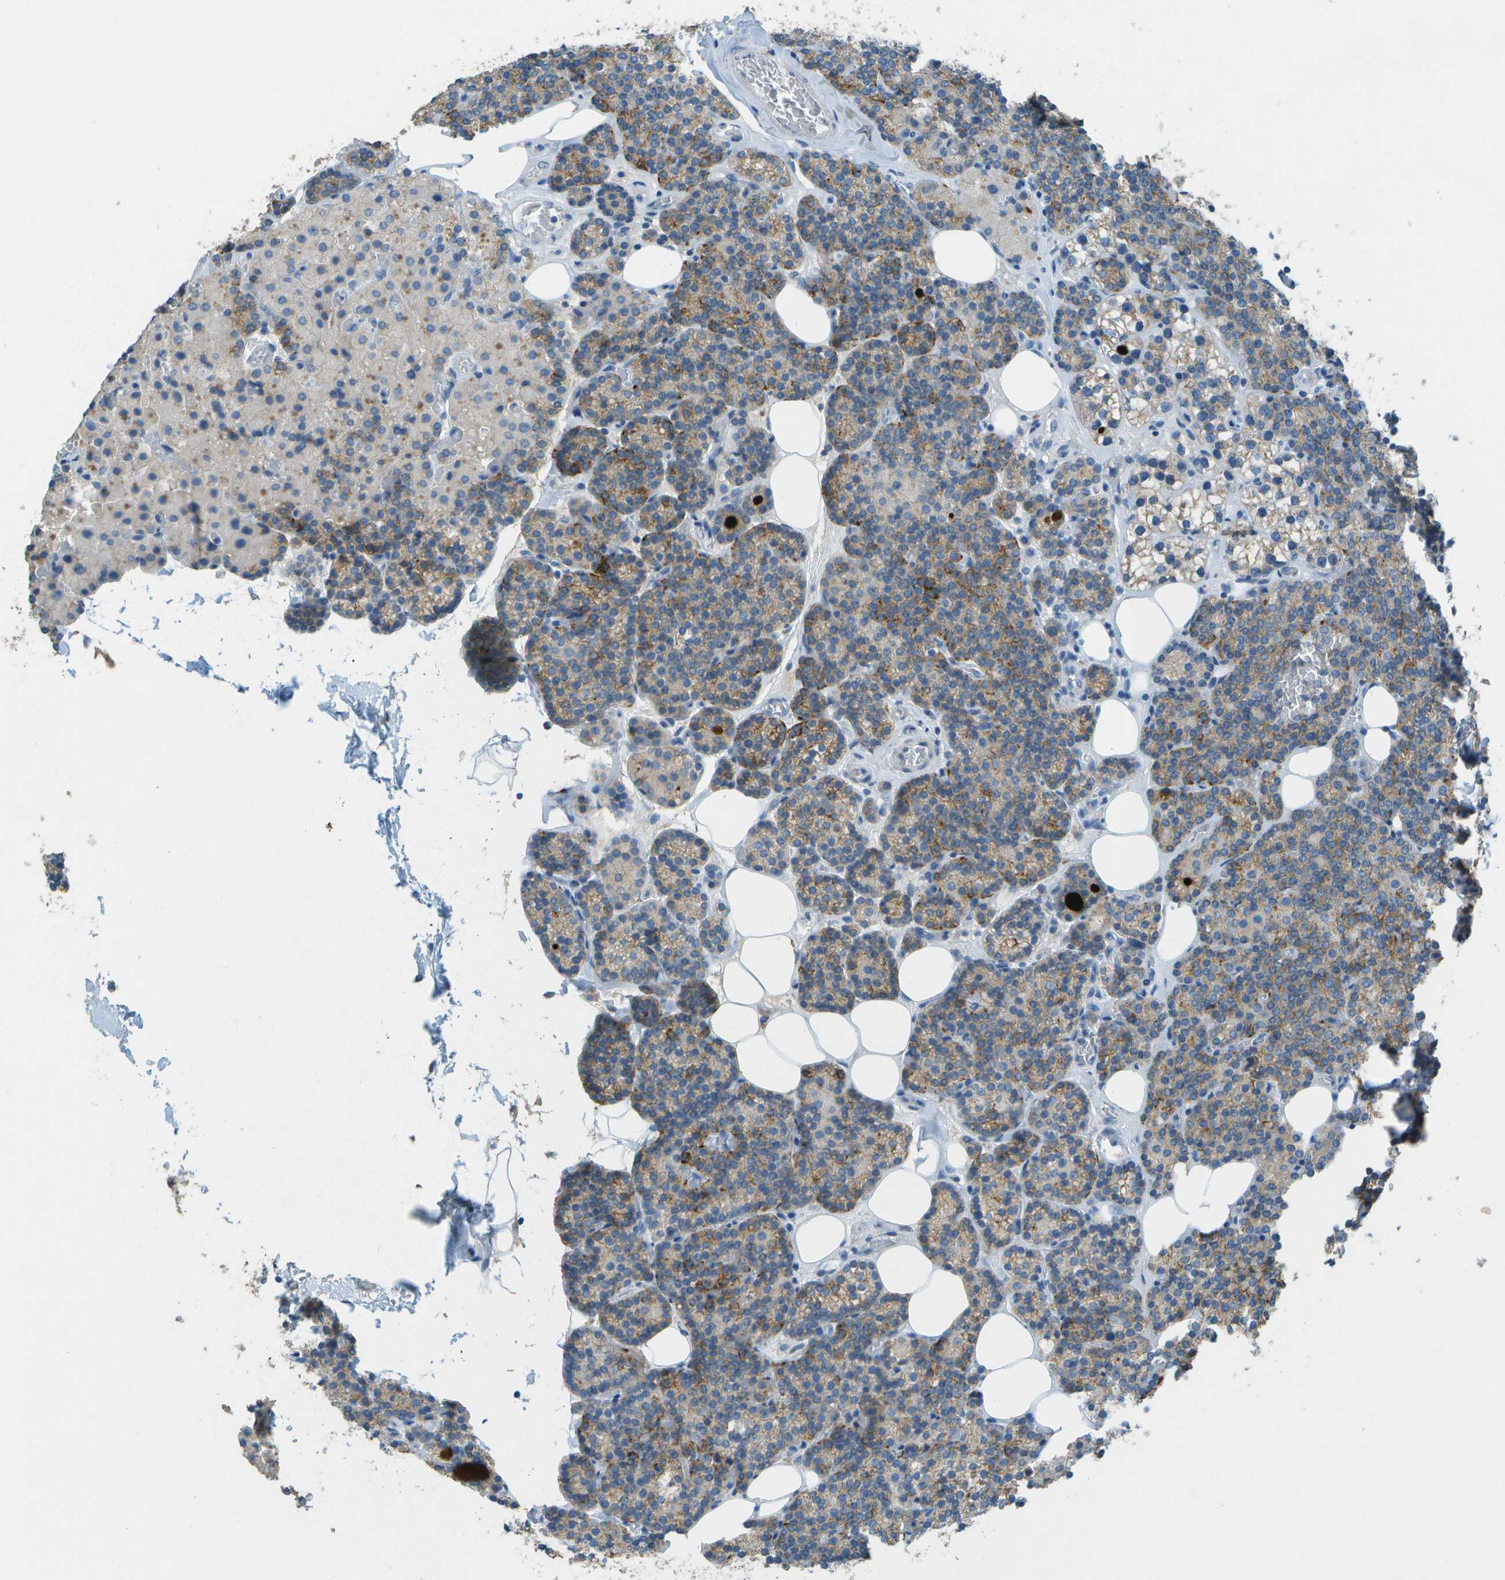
{"staining": {"intensity": "moderate", "quantity": ">75%", "location": "cytoplasmic/membranous"}, "tissue": "parathyroid gland", "cell_type": "Glandular cells", "image_type": "normal", "snomed": [{"axis": "morphology", "description": "Normal tissue, NOS"}, {"axis": "morphology", "description": "Adenoma, NOS"}, {"axis": "topography", "description": "Parathyroid gland"}], "caption": "A micrograph of human parathyroid gland stained for a protein displays moderate cytoplasmic/membranous brown staining in glandular cells.", "gene": "LGI2", "patient": {"sex": "female", "age": 54}}